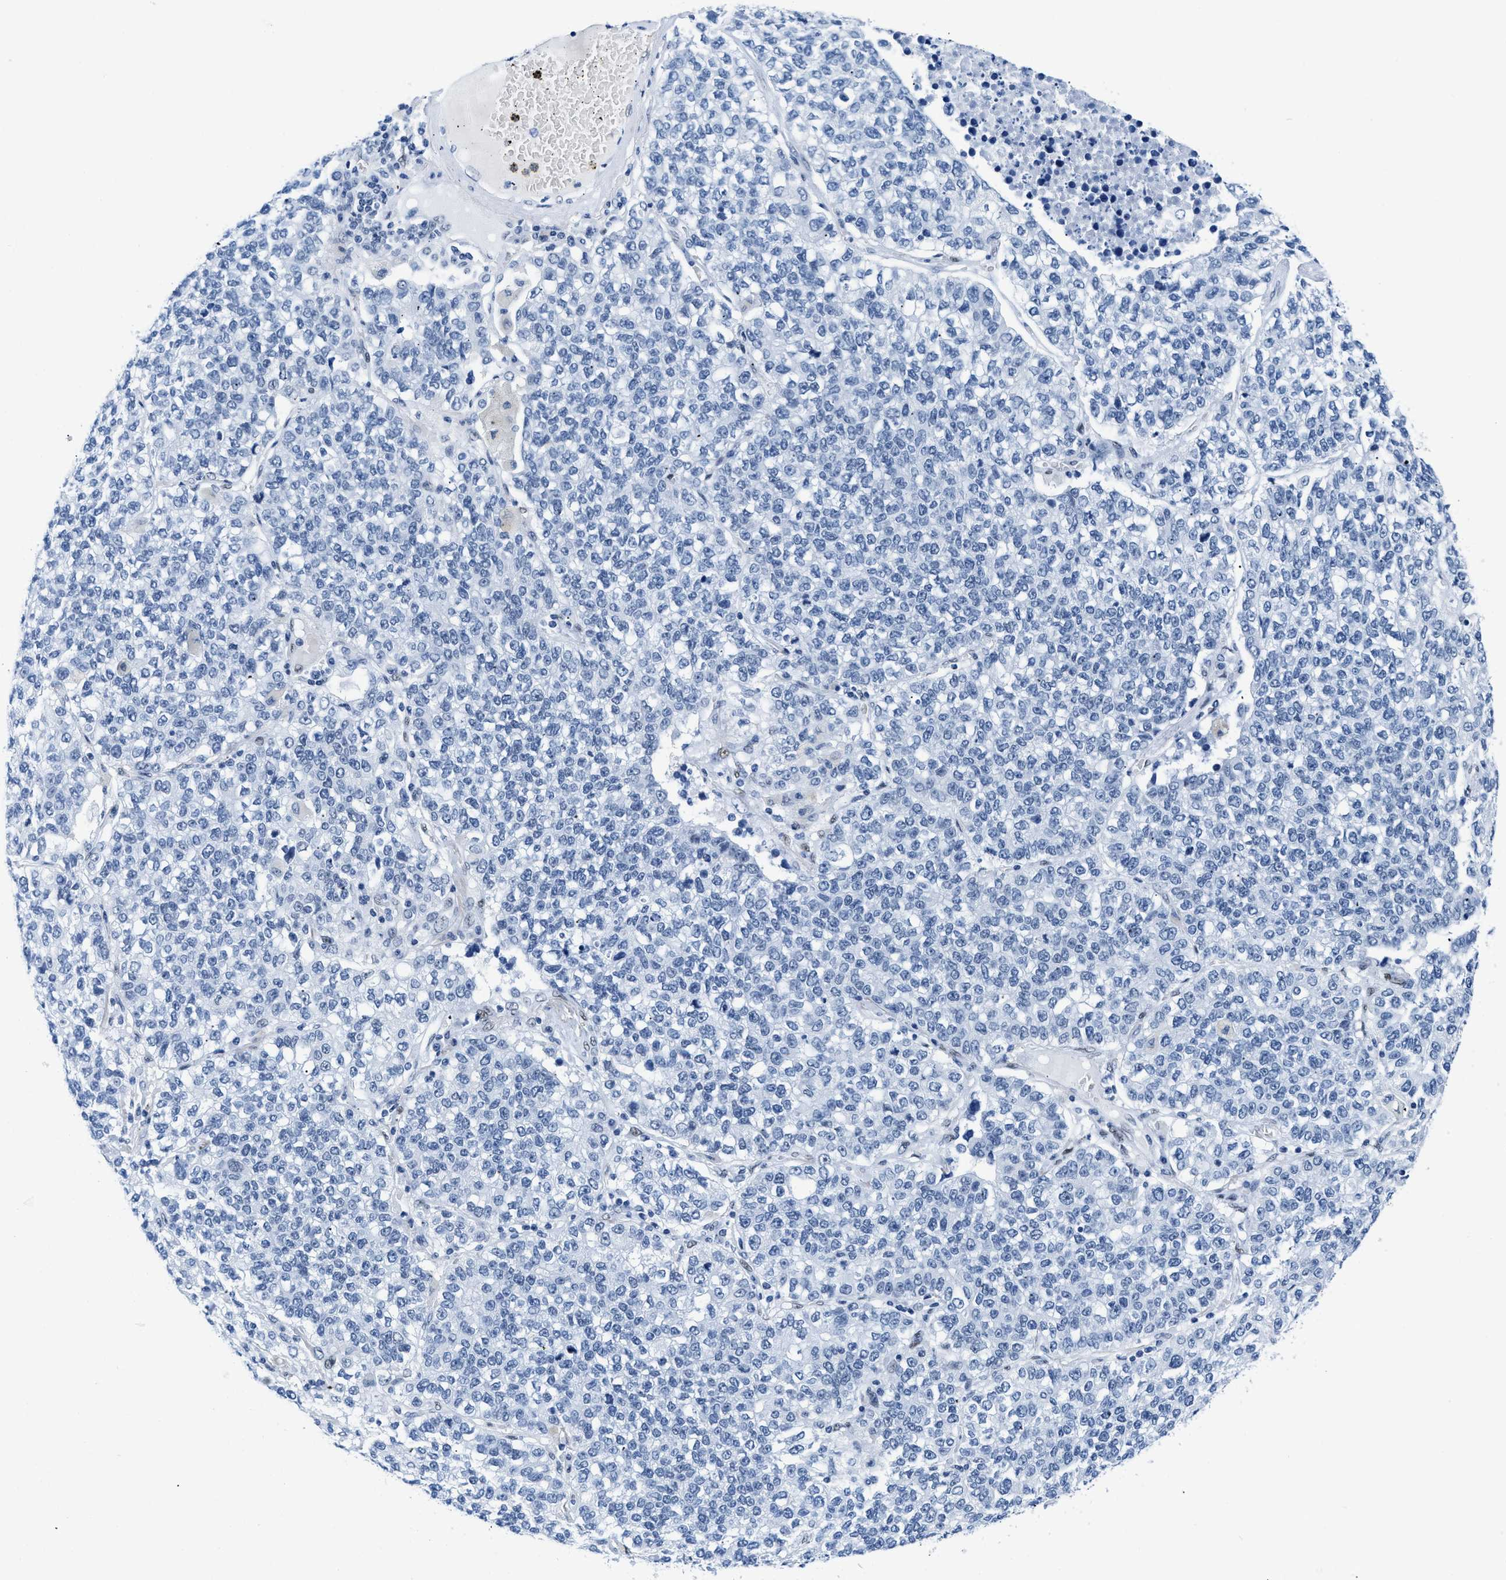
{"staining": {"intensity": "negative", "quantity": "none", "location": "none"}, "tissue": "lung cancer", "cell_type": "Tumor cells", "image_type": "cancer", "snomed": [{"axis": "morphology", "description": "Adenocarcinoma, NOS"}, {"axis": "topography", "description": "Lung"}], "caption": "Adenocarcinoma (lung) stained for a protein using immunohistochemistry displays no expression tumor cells.", "gene": "CTBP1", "patient": {"sex": "male", "age": 49}}